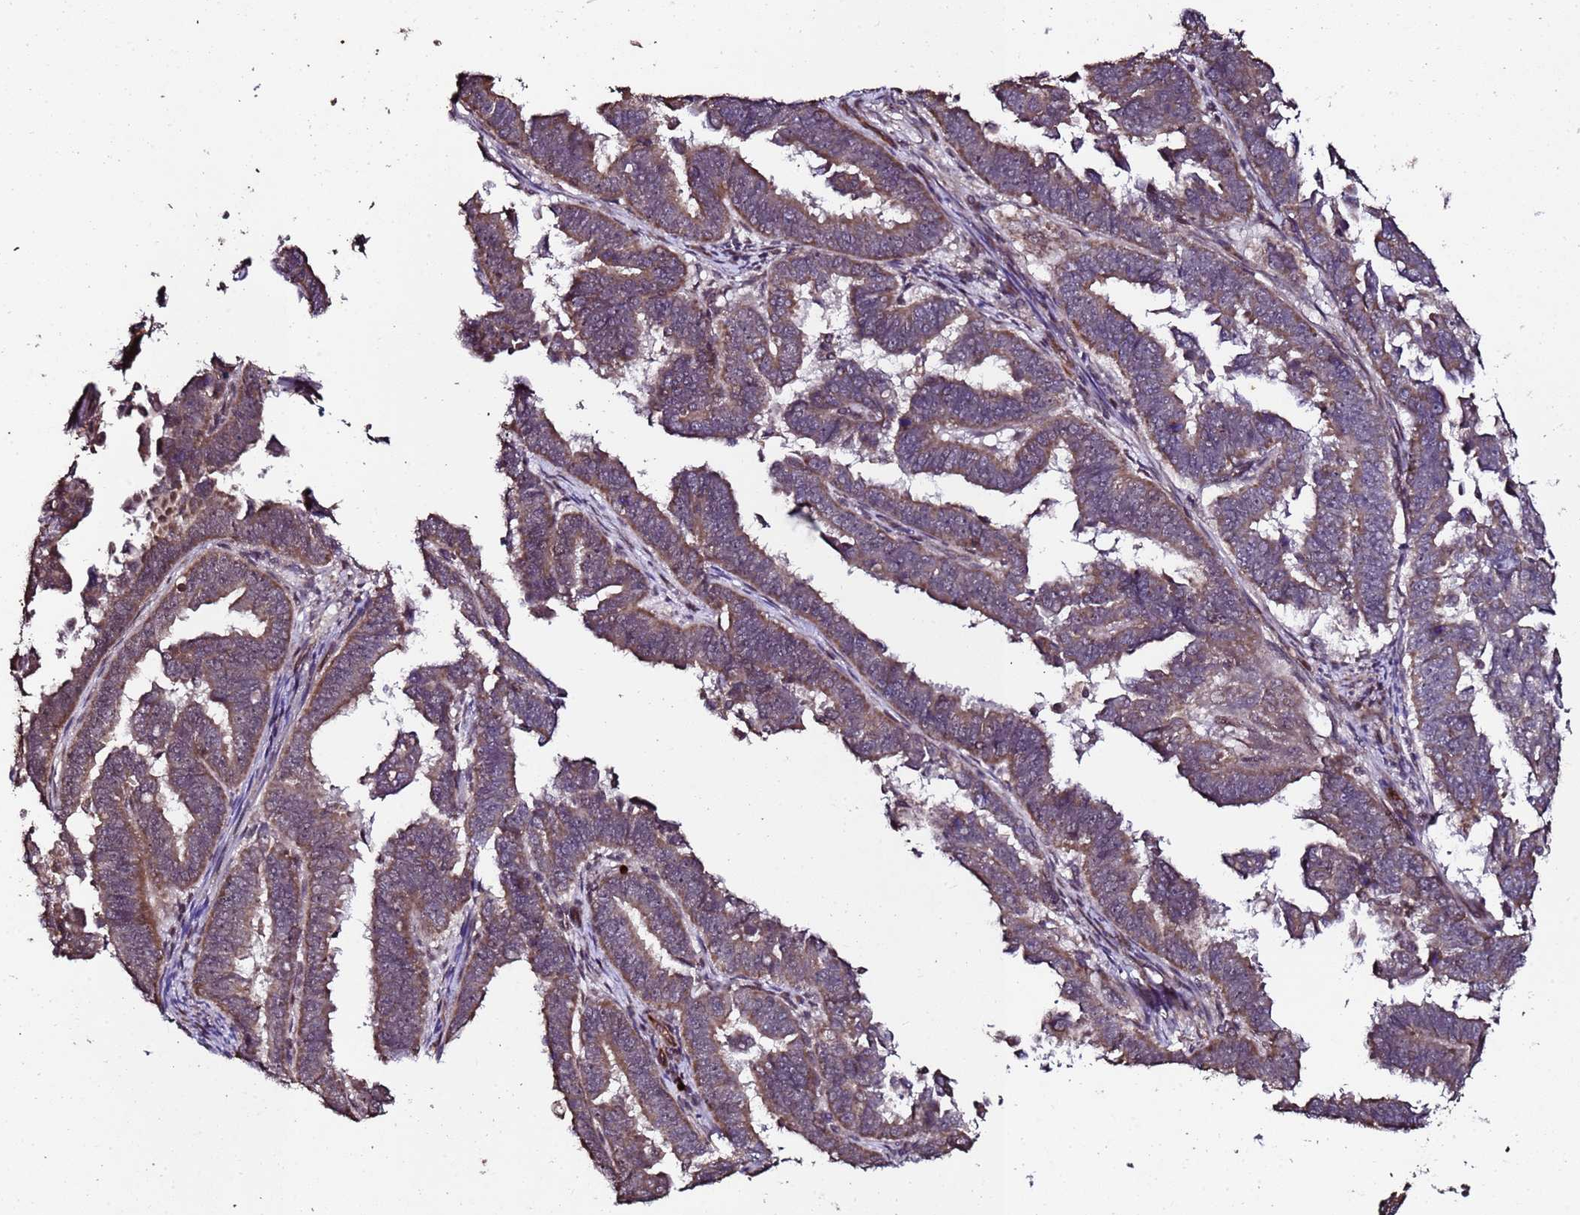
{"staining": {"intensity": "moderate", "quantity": ">75%", "location": "cytoplasmic/membranous"}, "tissue": "endometrial cancer", "cell_type": "Tumor cells", "image_type": "cancer", "snomed": [{"axis": "morphology", "description": "Adenocarcinoma, NOS"}, {"axis": "topography", "description": "Endometrium"}], "caption": "Tumor cells exhibit medium levels of moderate cytoplasmic/membranous expression in approximately >75% of cells in human endometrial cancer. (DAB = brown stain, brightfield microscopy at high magnification).", "gene": "PRODH", "patient": {"sex": "female", "age": 75}}